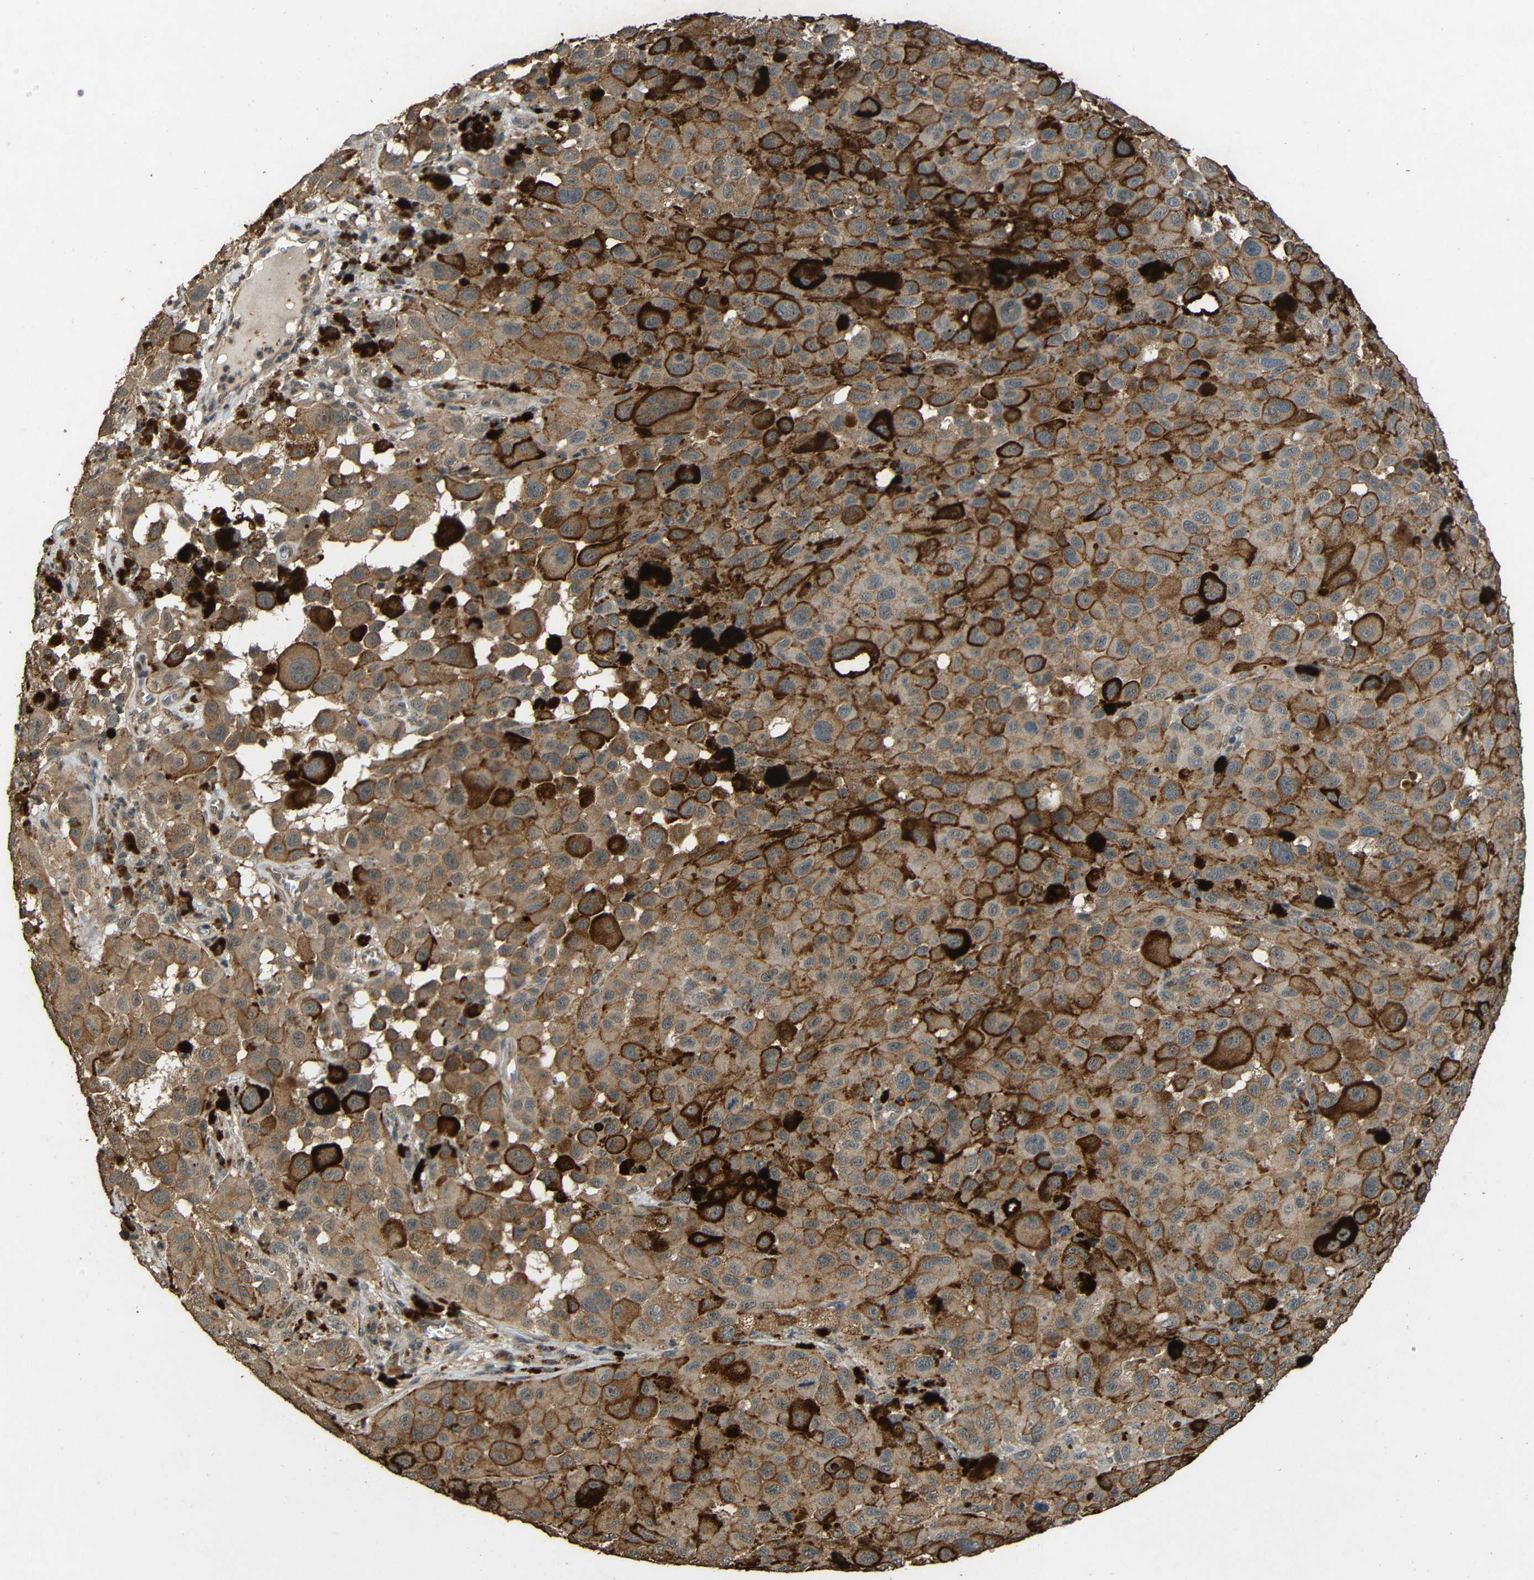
{"staining": {"intensity": "weak", "quantity": ">75%", "location": "cytoplasmic/membranous"}, "tissue": "melanoma", "cell_type": "Tumor cells", "image_type": "cancer", "snomed": [{"axis": "morphology", "description": "Malignant melanoma, NOS"}, {"axis": "topography", "description": "Skin"}], "caption": "Malignant melanoma was stained to show a protein in brown. There is low levels of weak cytoplasmic/membranous expression in about >75% of tumor cells.", "gene": "PDE5A", "patient": {"sex": "male", "age": 96}}